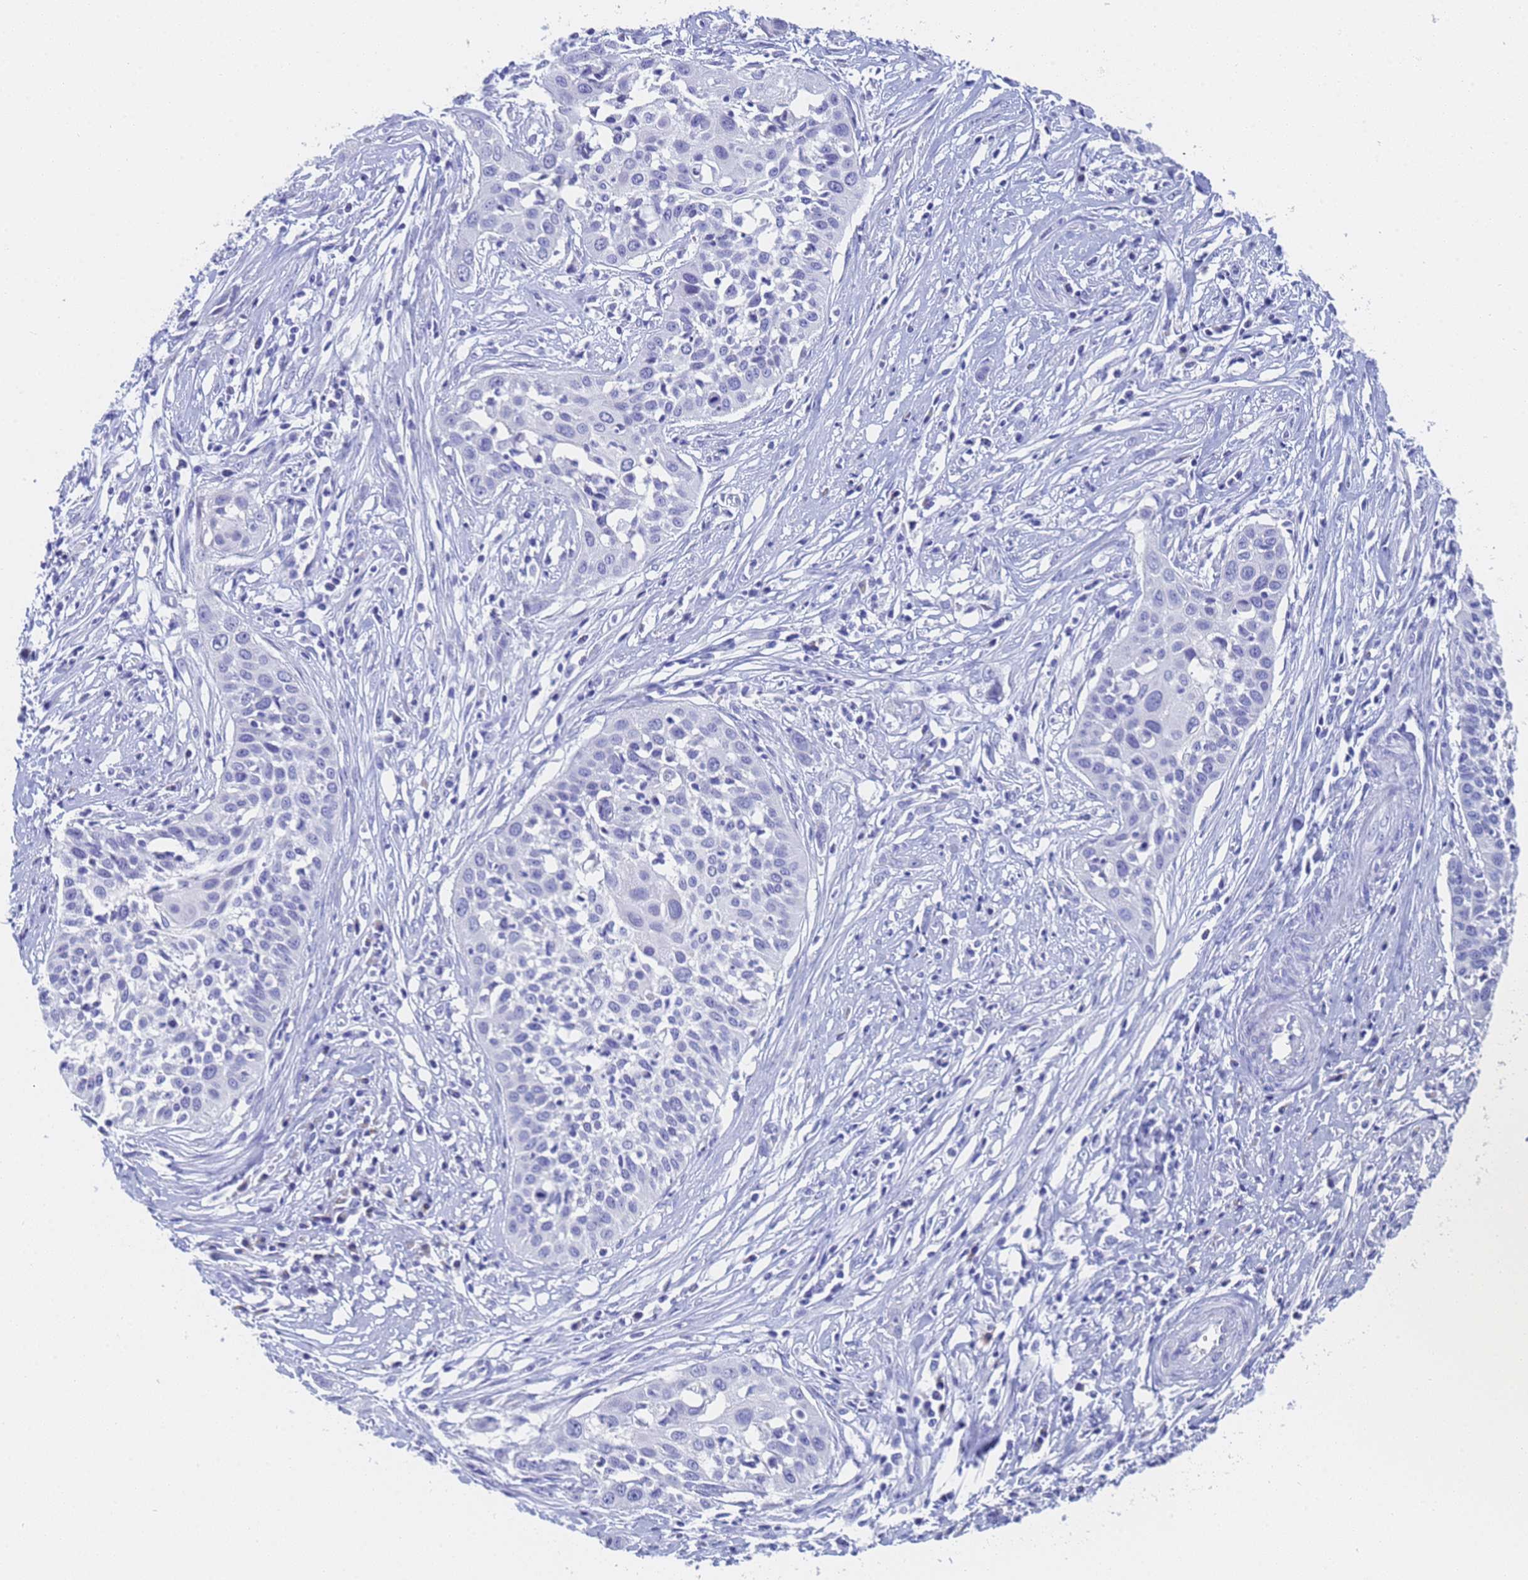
{"staining": {"intensity": "negative", "quantity": "none", "location": "none"}, "tissue": "cervical cancer", "cell_type": "Tumor cells", "image_type": "cancer", "snomed": [{"axis": "morphology", "description": "Squamous cell carcinoma, NOS"}, {"axis": "topography", "description": "Cervix"}], "caption": "Immunohistochemistry of cervical cancer shows no positivity in tumor cells.", "gene": "STATH", "patient": {"sex": "female", "age": 34}}